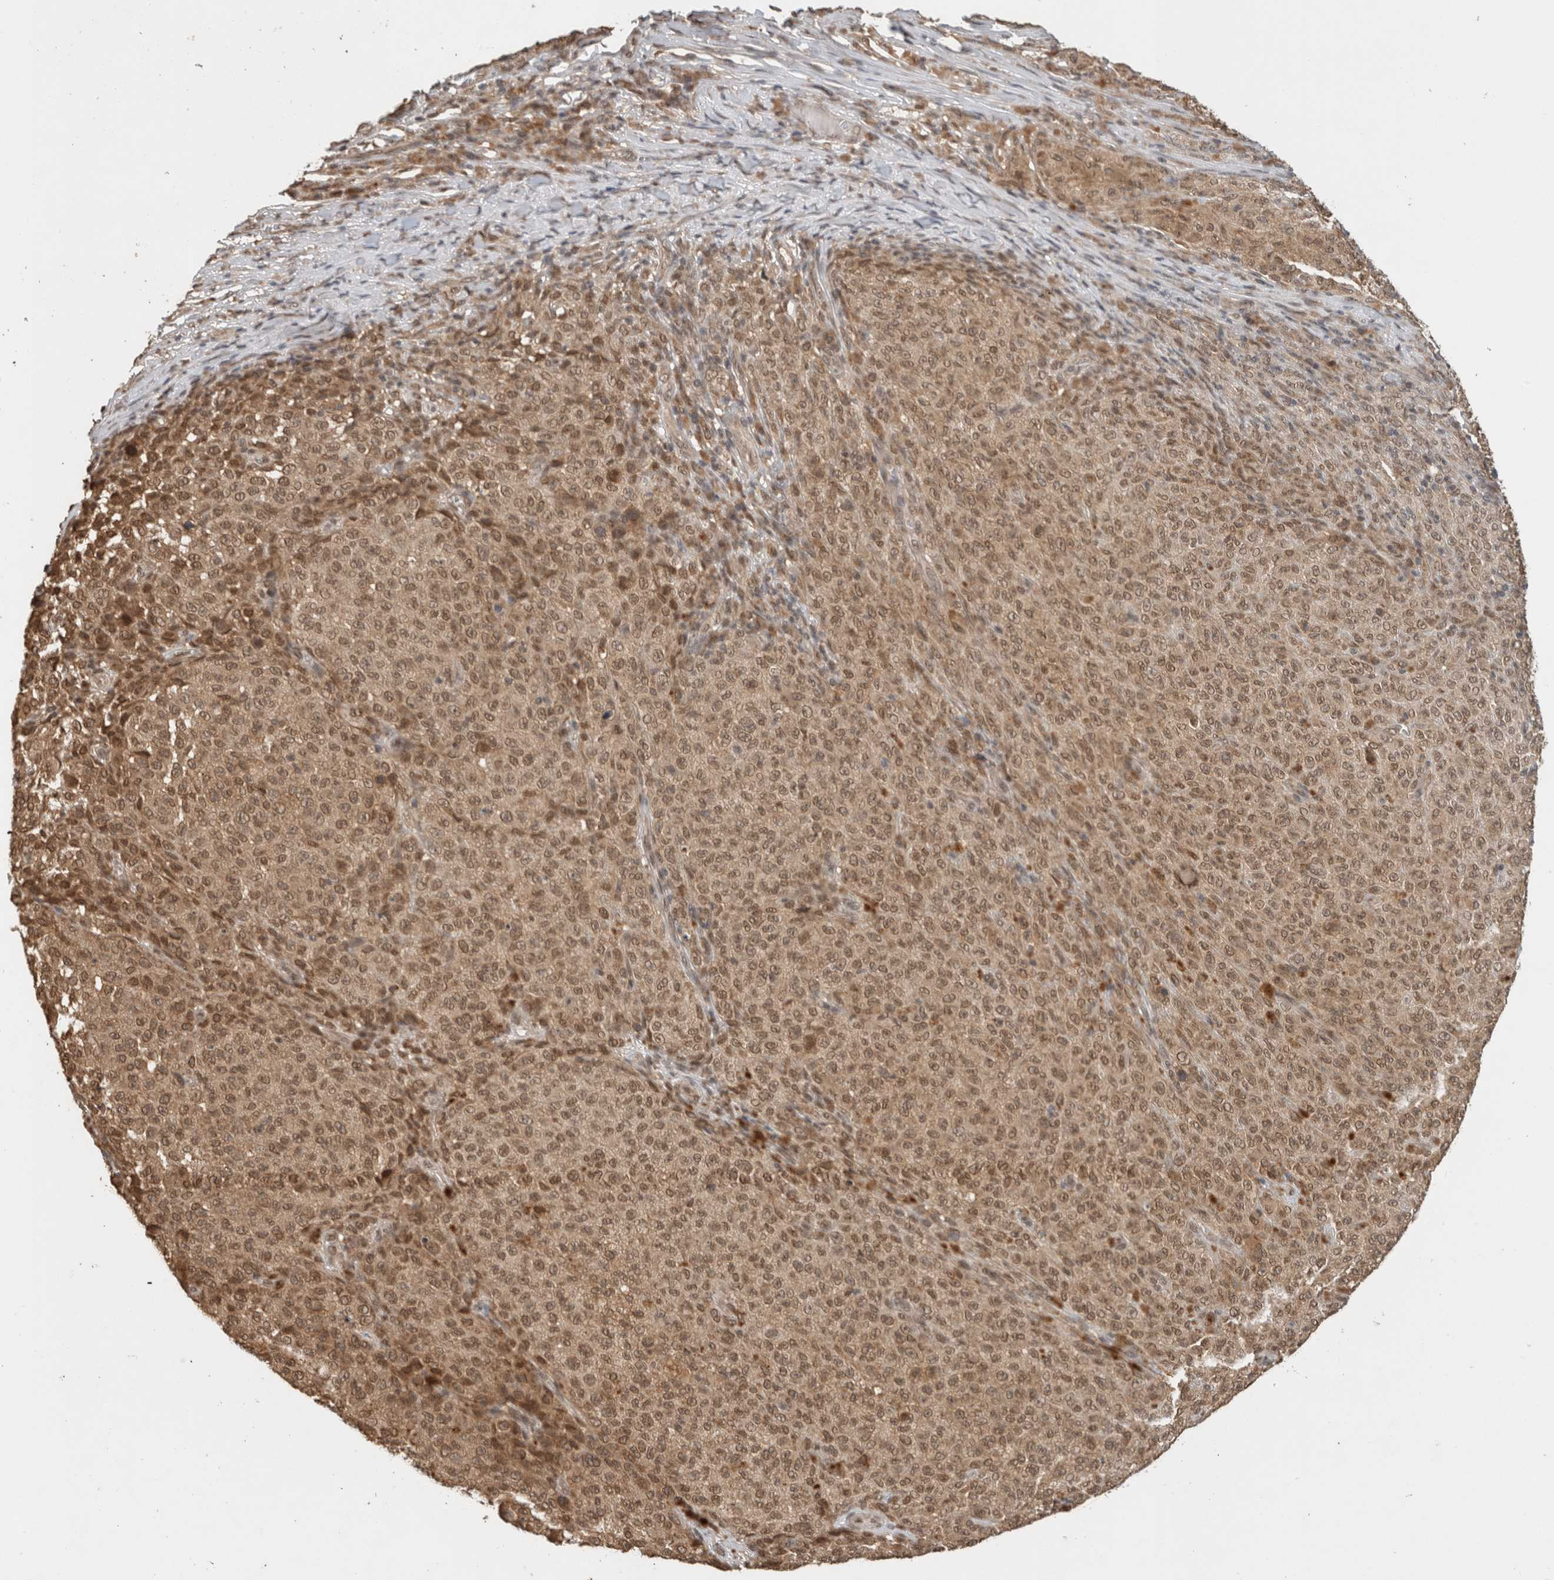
{"staining": {"intensity": "moderate", "quantity": ">75%", "location": "cytoplasmic/membranous,nuclear"}, "tissue": "melanoma", "cell_type": "Tumor cells", "image_type": "cancer", "snomed": [{"axis": "morphology", "description": "Malignant melanoma, NOS"}, {"axis": "topography", "description": "Skin"}], "caption": "Moderate cytoplasmic/membranous and nuclear staining is appreciated in approximately >75% of tumor cells in malignant melanoma. The staining is performed using DAB brown chromogen to label protein expression. The nuclei are counter-stained blue using hematoxylin.", "gene": "C1orf21", "patient": {"sex": "female", "age": 82}}